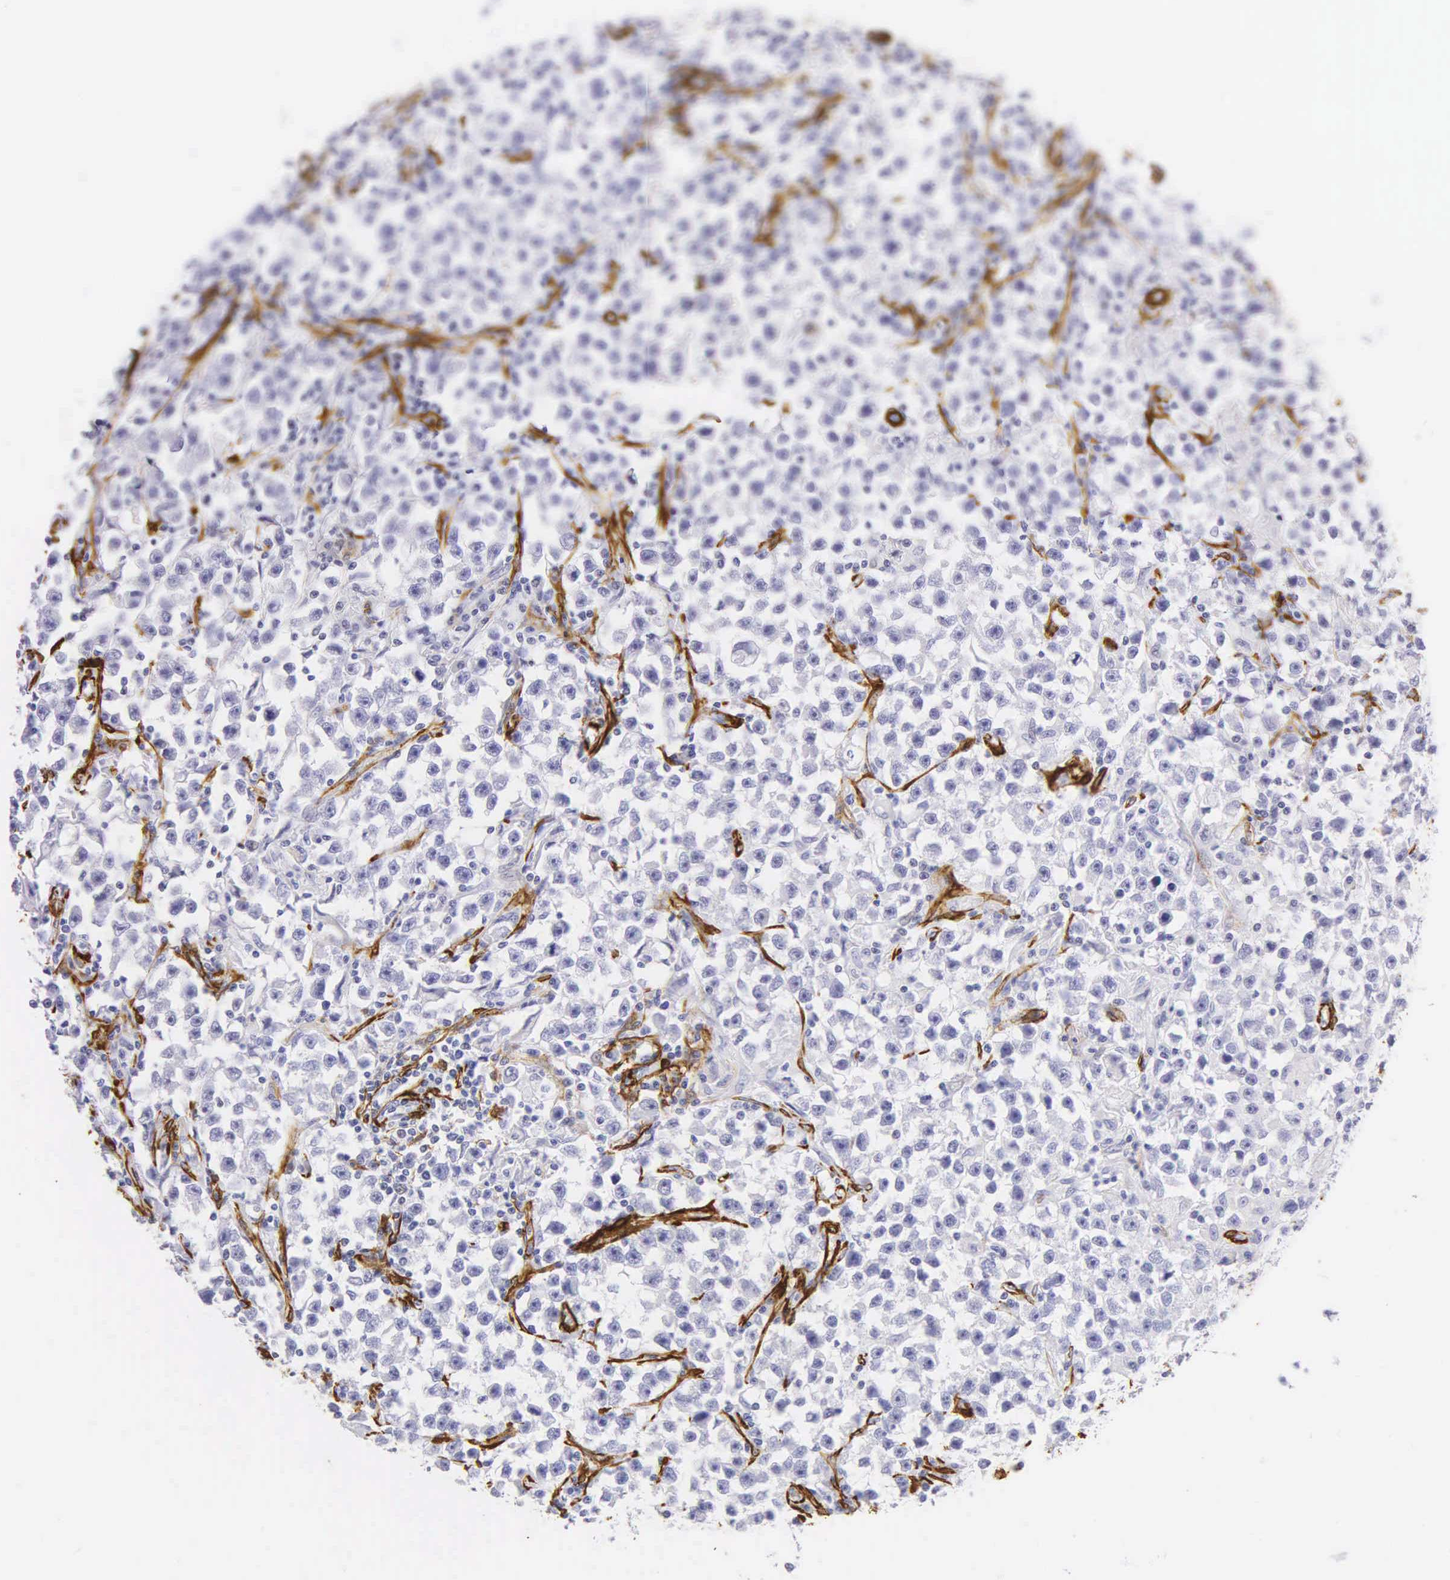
{"staining": {"intensity": "negative", "quantity": "none", "location": "none"}, "tissue": "testis cancer", "cell_type": "Tumor cells", "image_type": "cancer", "snomed": [{"axis": "morphology", "description": "Seminoma, NOS"}, {"axis": "topography", "description": "Testis"}], "caption": "Histopathology image shows no significant protein expression in tumor cells of testis cancer (seminoma).", "gene": "ACTA2", "patient": {"sex": "male", "age": 33}}